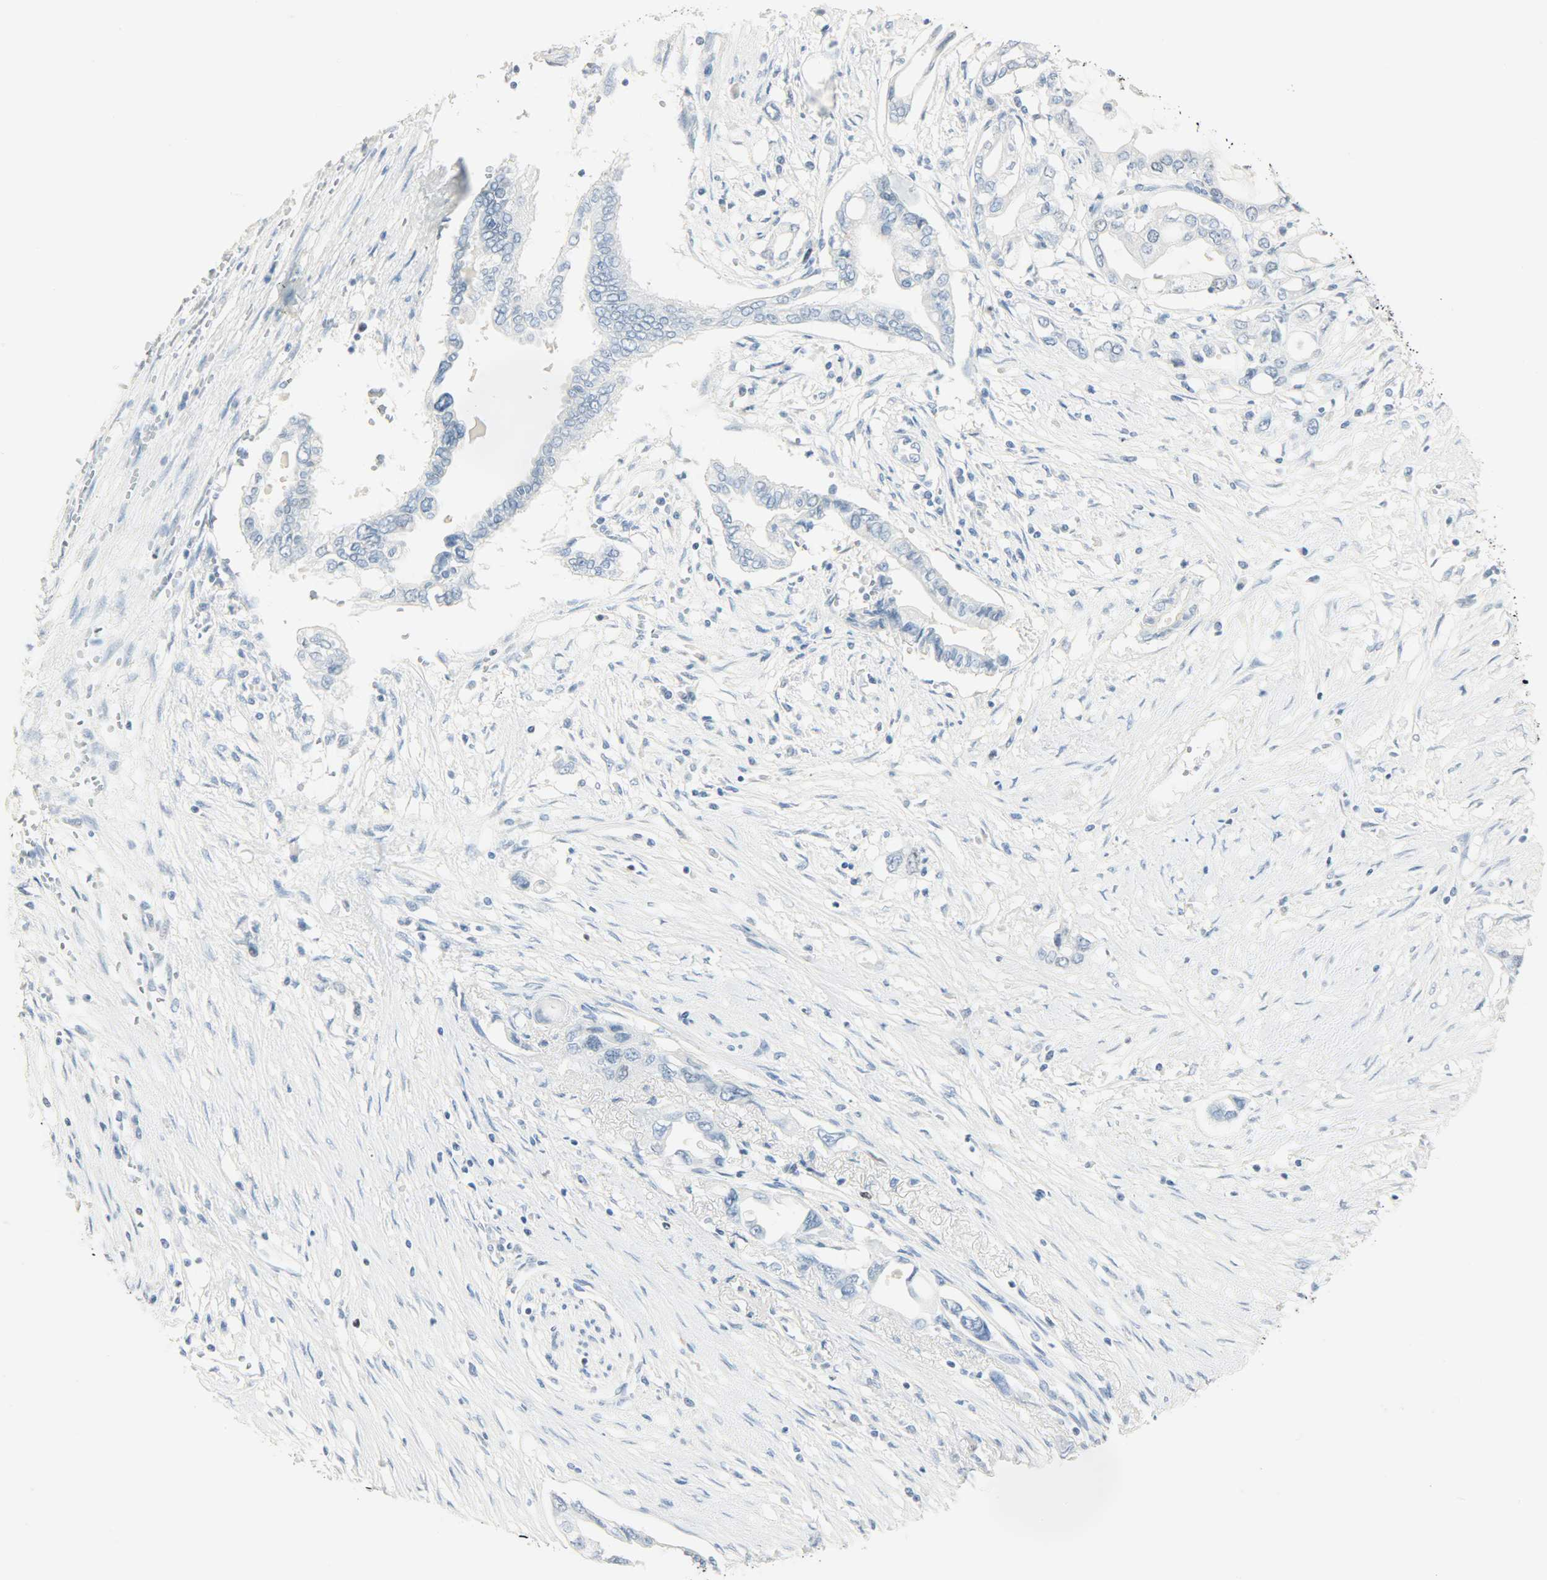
{"staining": {"intensity": "negative", "quantity": "none", "location": "none"}, "tissue": "pancreatic cancer", "cell_type": "Tumor cells", "image_type": "cancer", "snomed": [{"axis": "morphology", "description": "Adenocarcinoma, NOS"}, {"axis": "topography", "description": "Pancreas"}], "caption": "Immunohistochemistry photomicrograph of neoplastic tissue: pancreatic adenocarcinoma stained with DAB (3,3'-diaminobenzidine) exhibits no significant protein staining in tumor cells.", "gene": "HELLS", "patient": {"sex": "female", "age": 57}}